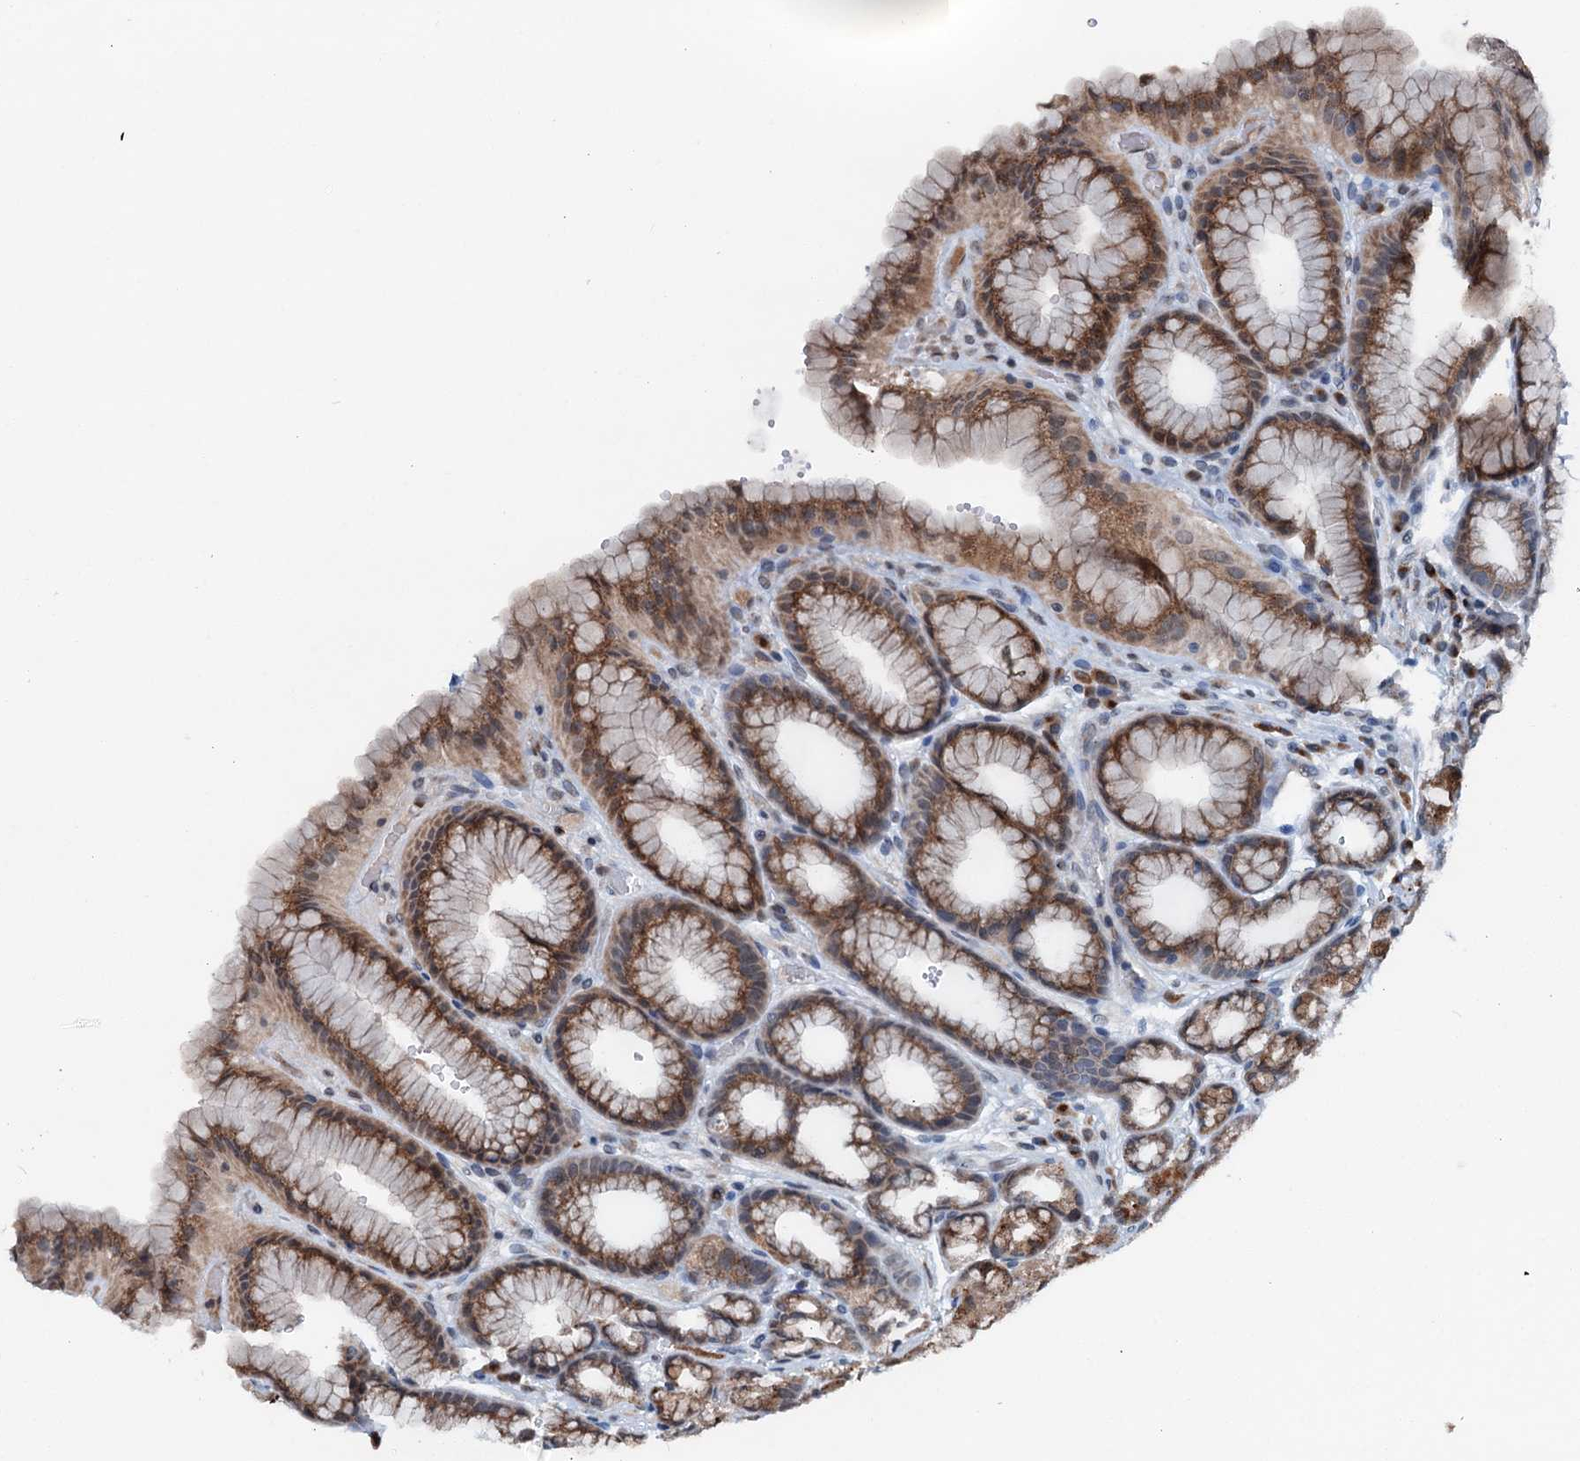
{"staining": {"intensity": "moderate", "quantity": ">75%", "location": "cytoplasmic/membranous"}, "tissue": "stomach", "cell_type": "Glandular cells", "image_type": "normal", "snomed": [{"axis": "morphology", "description": "Normal tissue, NOS"}, {"axis": "morphology", "description": "Adenocarcinoma, NOS"}, {"axis": "topography", "description": "Stomach"}], "caption": "Human stomach stained for a protein (brown) reveals moderate cytoplasmic/membranous positive expression in approximately >75% of glandular cells.", "gene": "SHLD1", "patient": {"sex": "male", "age": 57}}